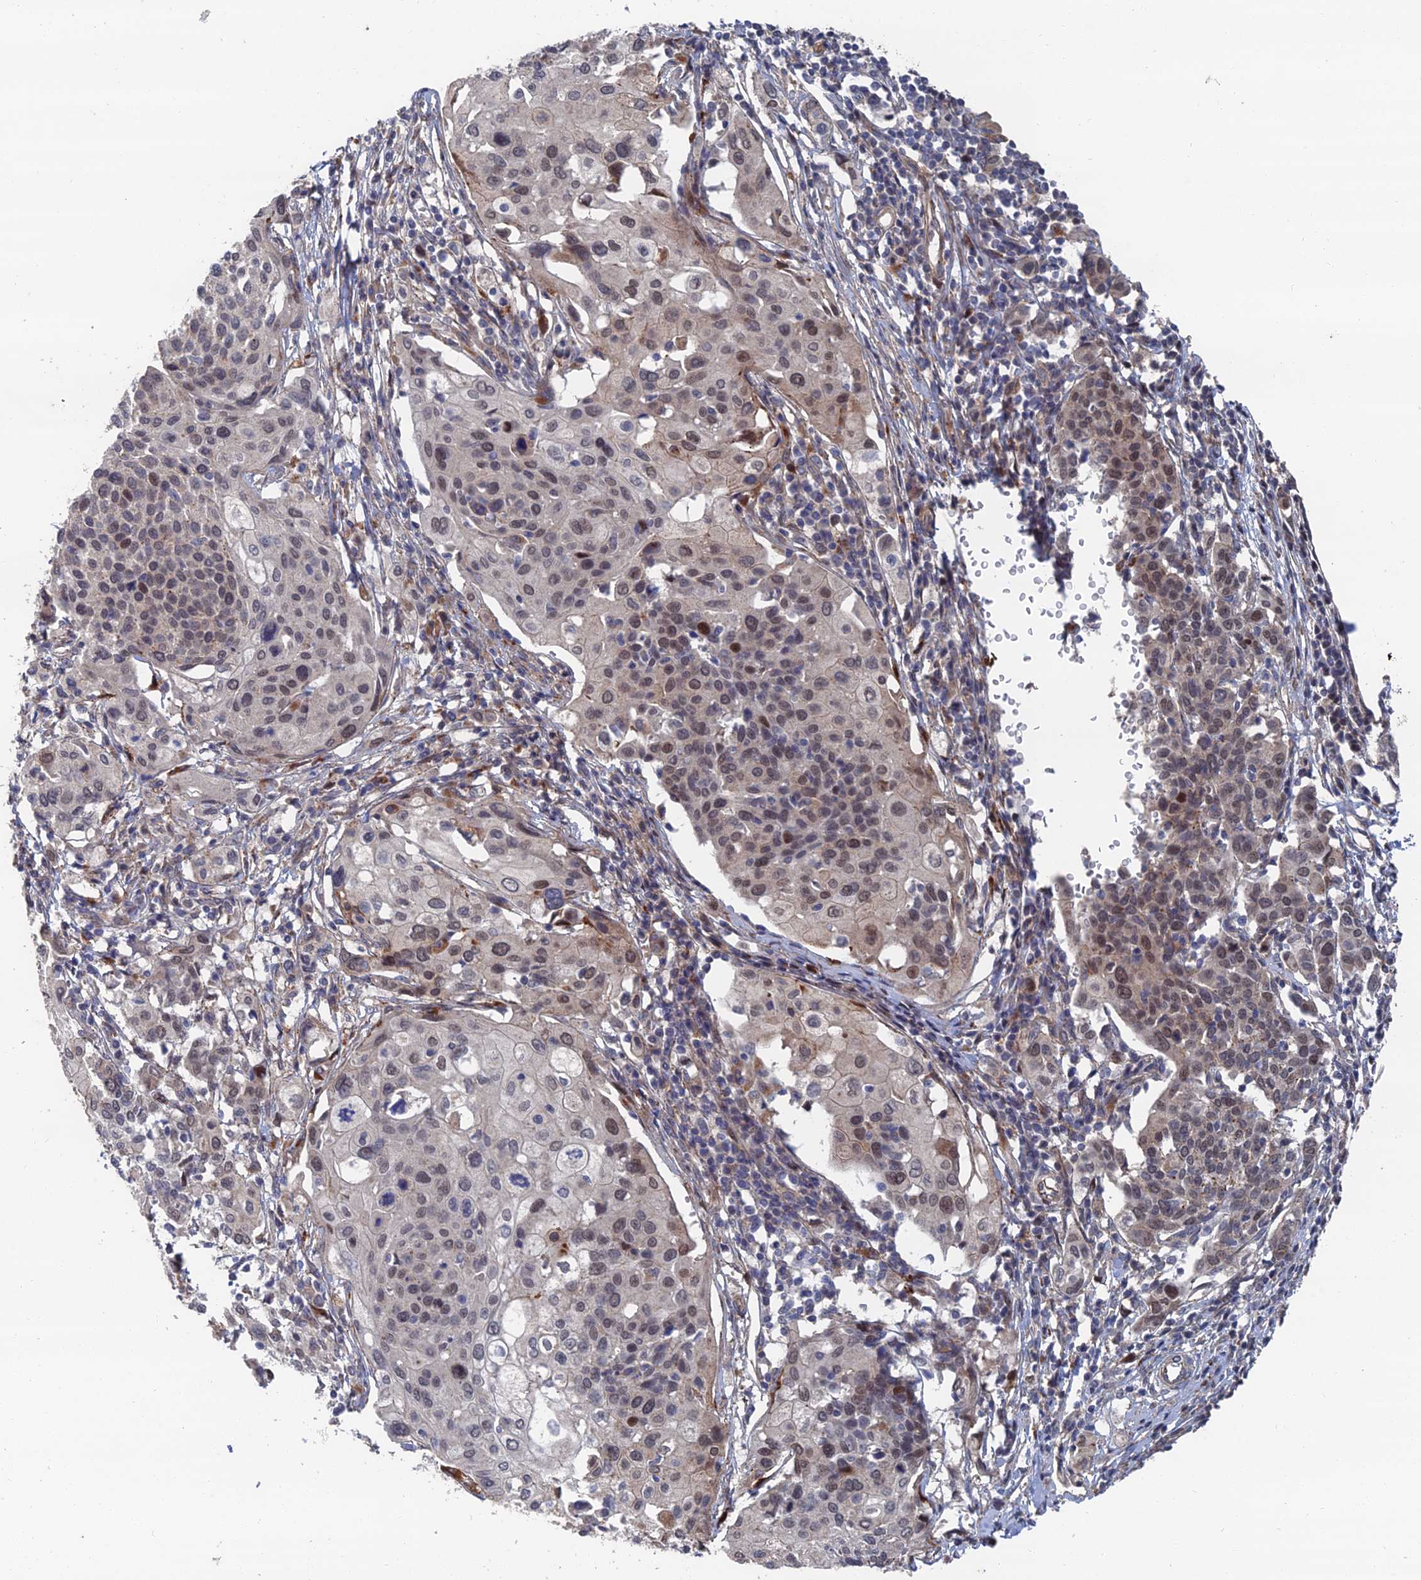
{"staining": {"intensity": "weak", "quantity": "<25%", "location": "cytoplasmic/membranous,nuclear"}, "tissue": "cervical cancer", "cell_type": "Tumor cells", "image_type": "cancer", "snomed": [{"axis": "morphology", "description": "Squamous cell carcinoma, NOS"}, {"axis": "topography", "description": "Cervix"}], "caption": "High power microscopy micrograph of an immunohistochemistry image of cervical cancer (squamous cell carcinoma), revealing no significant positivity in tumor cells.", "gene": "GTF2IRD1", "patient": {"sex": "female", "age": 44}}